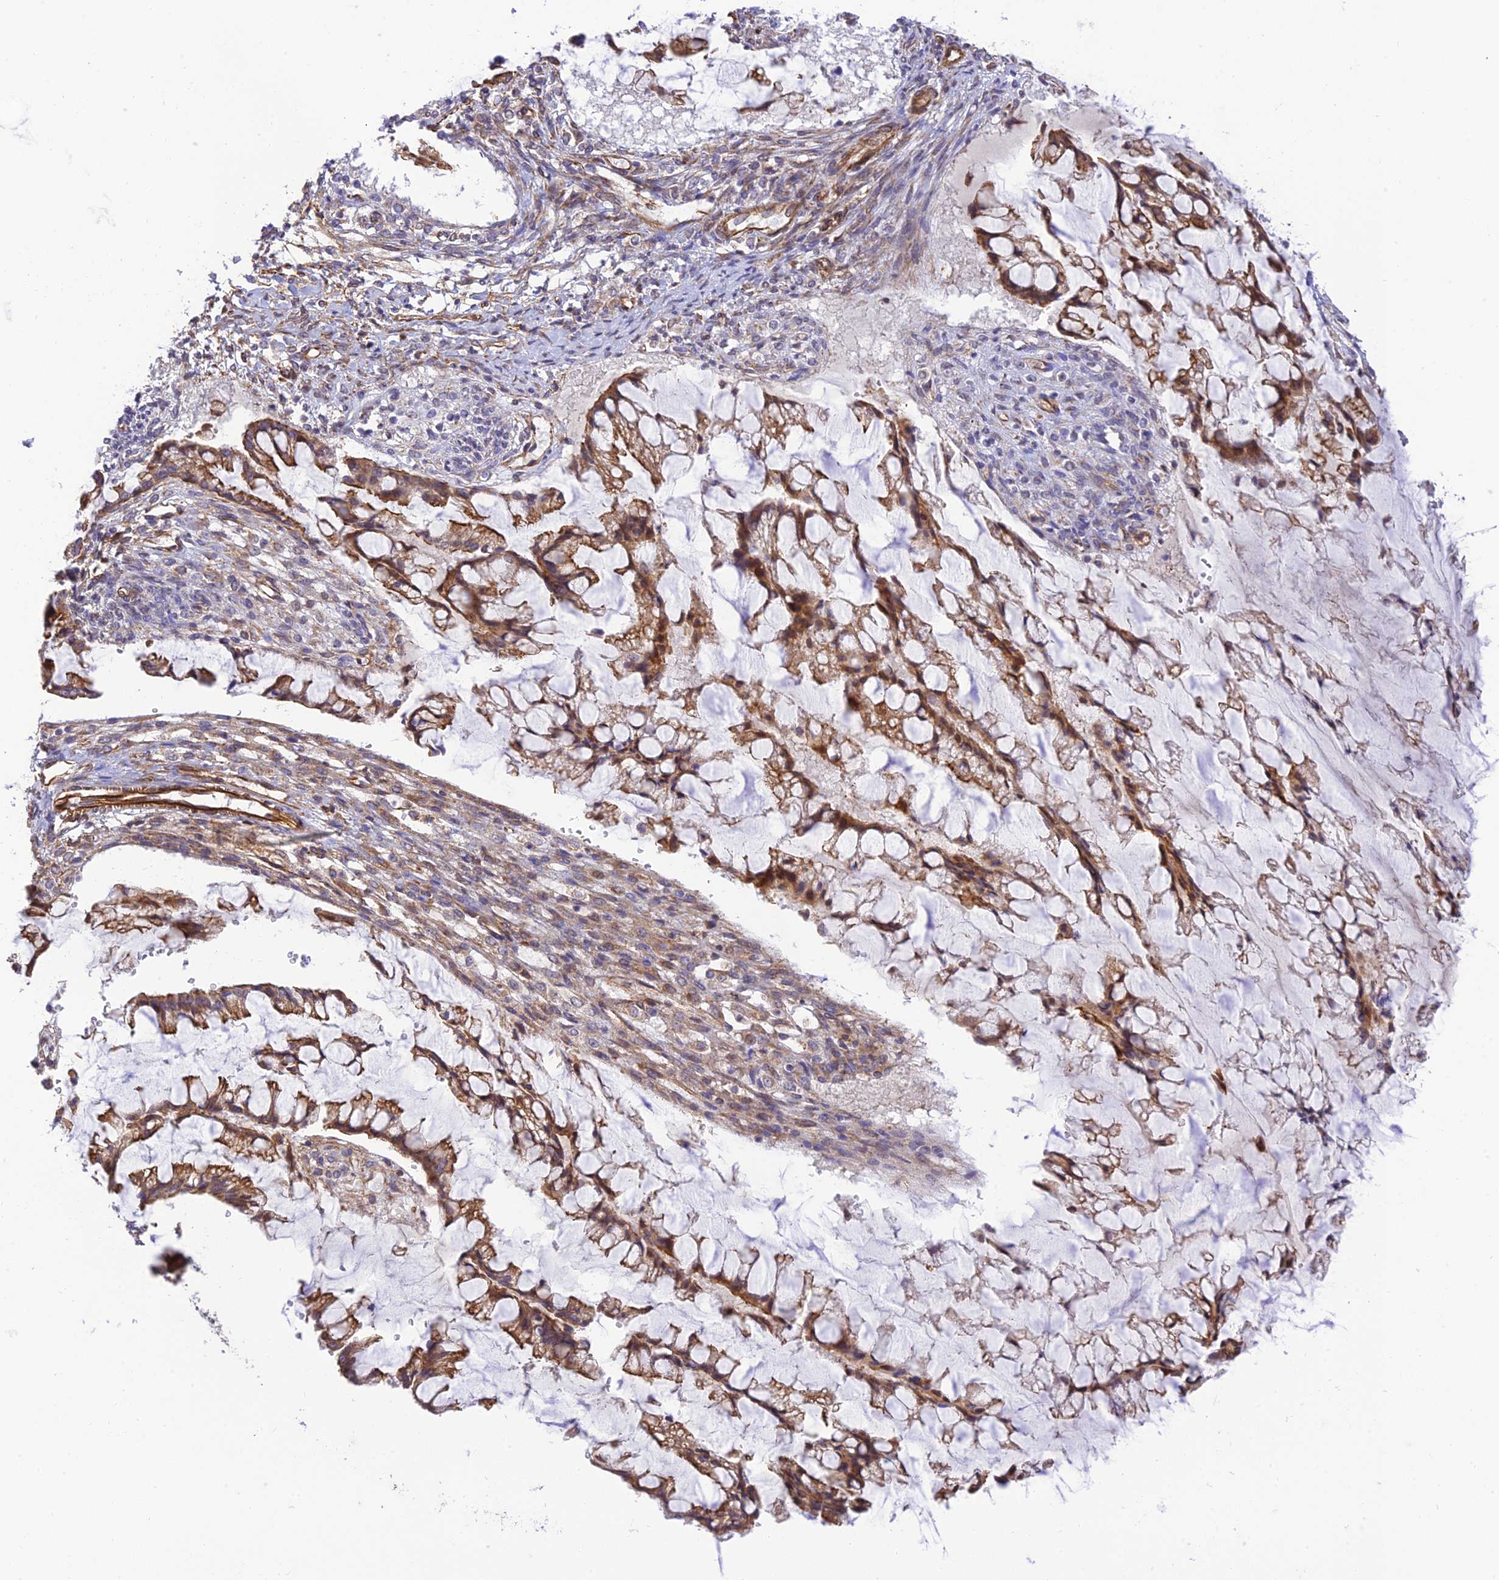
{"staining": {"intensity": "moderate", "quantity": ">75%", "location": "cytoplasmic/membranous"}, "tissue": "ovarian cancer", "cell_type": "Tumor cells", "image_type": "cancer", "snomed": [{"axis": "morphology", "description": "Cystadenocarcinoma, mucinous, NOS"}, {"axis": "topography", "description": "Ovary"}], "caption": "The micrograph displays staining of ovarian cancer, revealing moderate cytoplasmic/membranous protein positivity (brown color) within tumor cells. (Stains: DAB (3,3'-diaminobenzidine) in brown, nuclei in blue, Microscopy: brightfield microscopy at high magnification).", "gene": "EXOC3L4", "patient": {"sex": "female", "age": 73}}